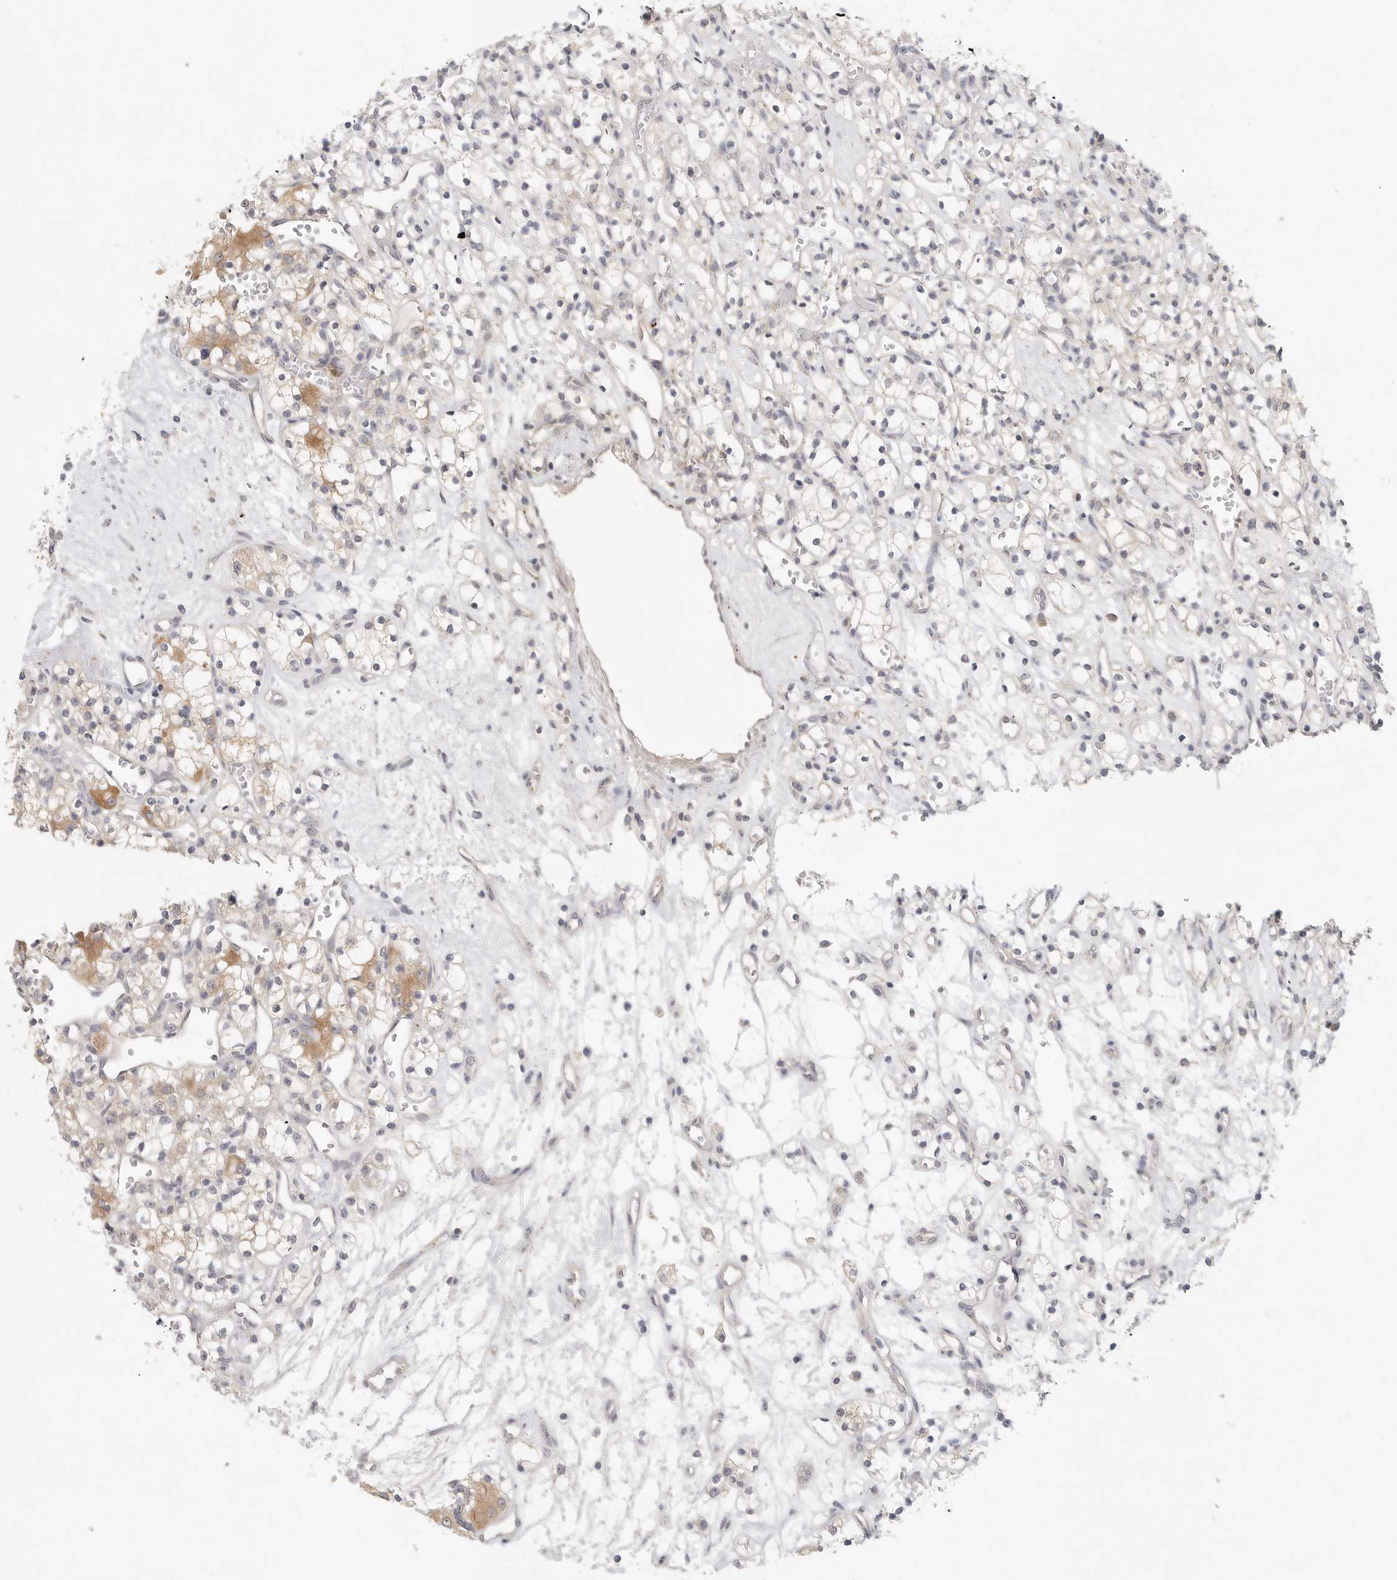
{"staining": {"intensity": "moderate", "quantity": "<25%", "location": "cytoplasmic/membranous"}, "tissue": "renal cancer", "cell_type": "Tumor cells", "image_type": "cancer", "snomed": [{"axis": "morphology", "description": "Adenocarcinoma, NOS"}, {"axis": "topography", "description": "Kidney"}], "caption": "A brown stain highlights moderate cytoplasmic/membranous expression of a protein in adenocarcinoma (renal) tumor cells. The staining was performed using DAB (3,3'-diaminobenzidine) to visualize the protein expression in brown, while the nuclei were stained in blue with hematoxylin (Magnification: 20x).", "gene": "HDAC6", "patient": {"sex": "female", "age": 59}}